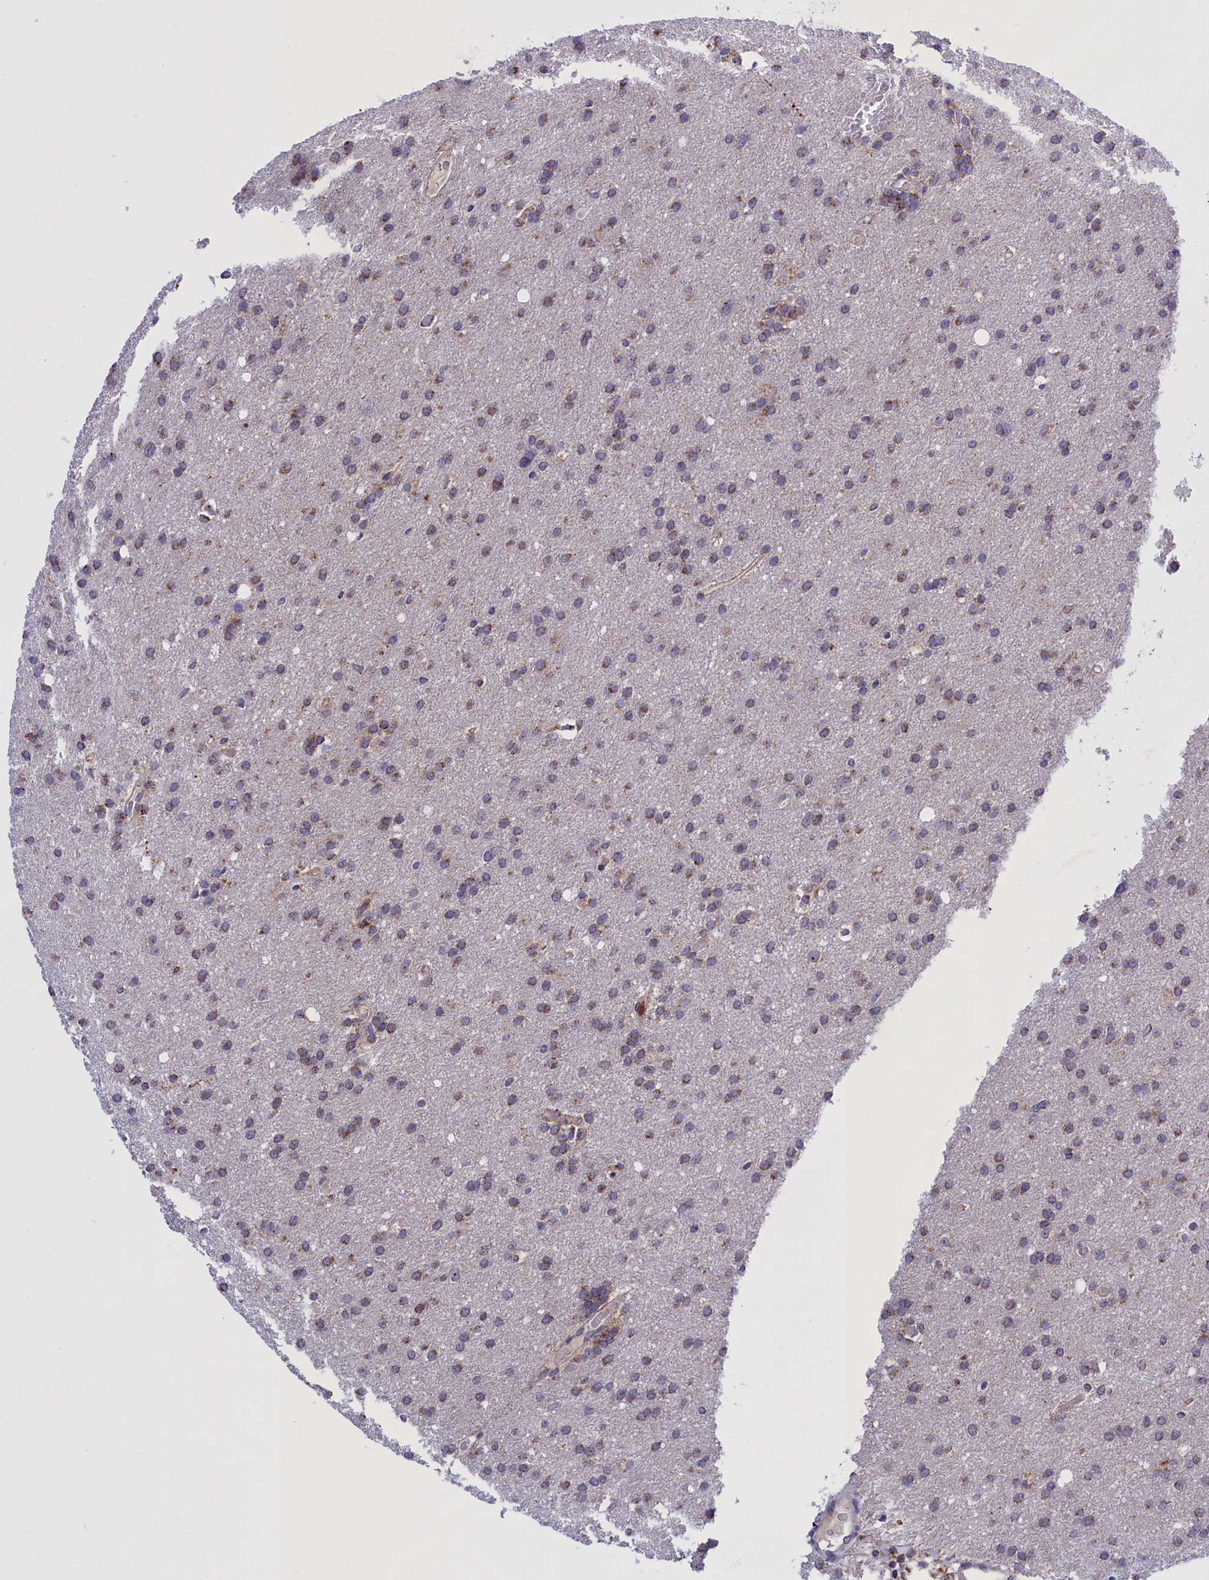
{"staining": {"intensity": "weak", "quantity": ">75%", "location": "cytoplasmic/membranous"}, "tissue": "glioma", "cell_type": "Tumor cells", "image_type": "cancer", "snomed": [{"axis": "morphology", "description": "Glioma, malignant, High grade"}, {"axis": "topography", "description": "Cerebral cortex"}], "caption": "The immunohistochemical stain highlights weak cytoplasmic/membranous positivity in tumor cells of glioma tissue.", "gene": "MPND", "patient": {"sex": "female", "age": 36}}